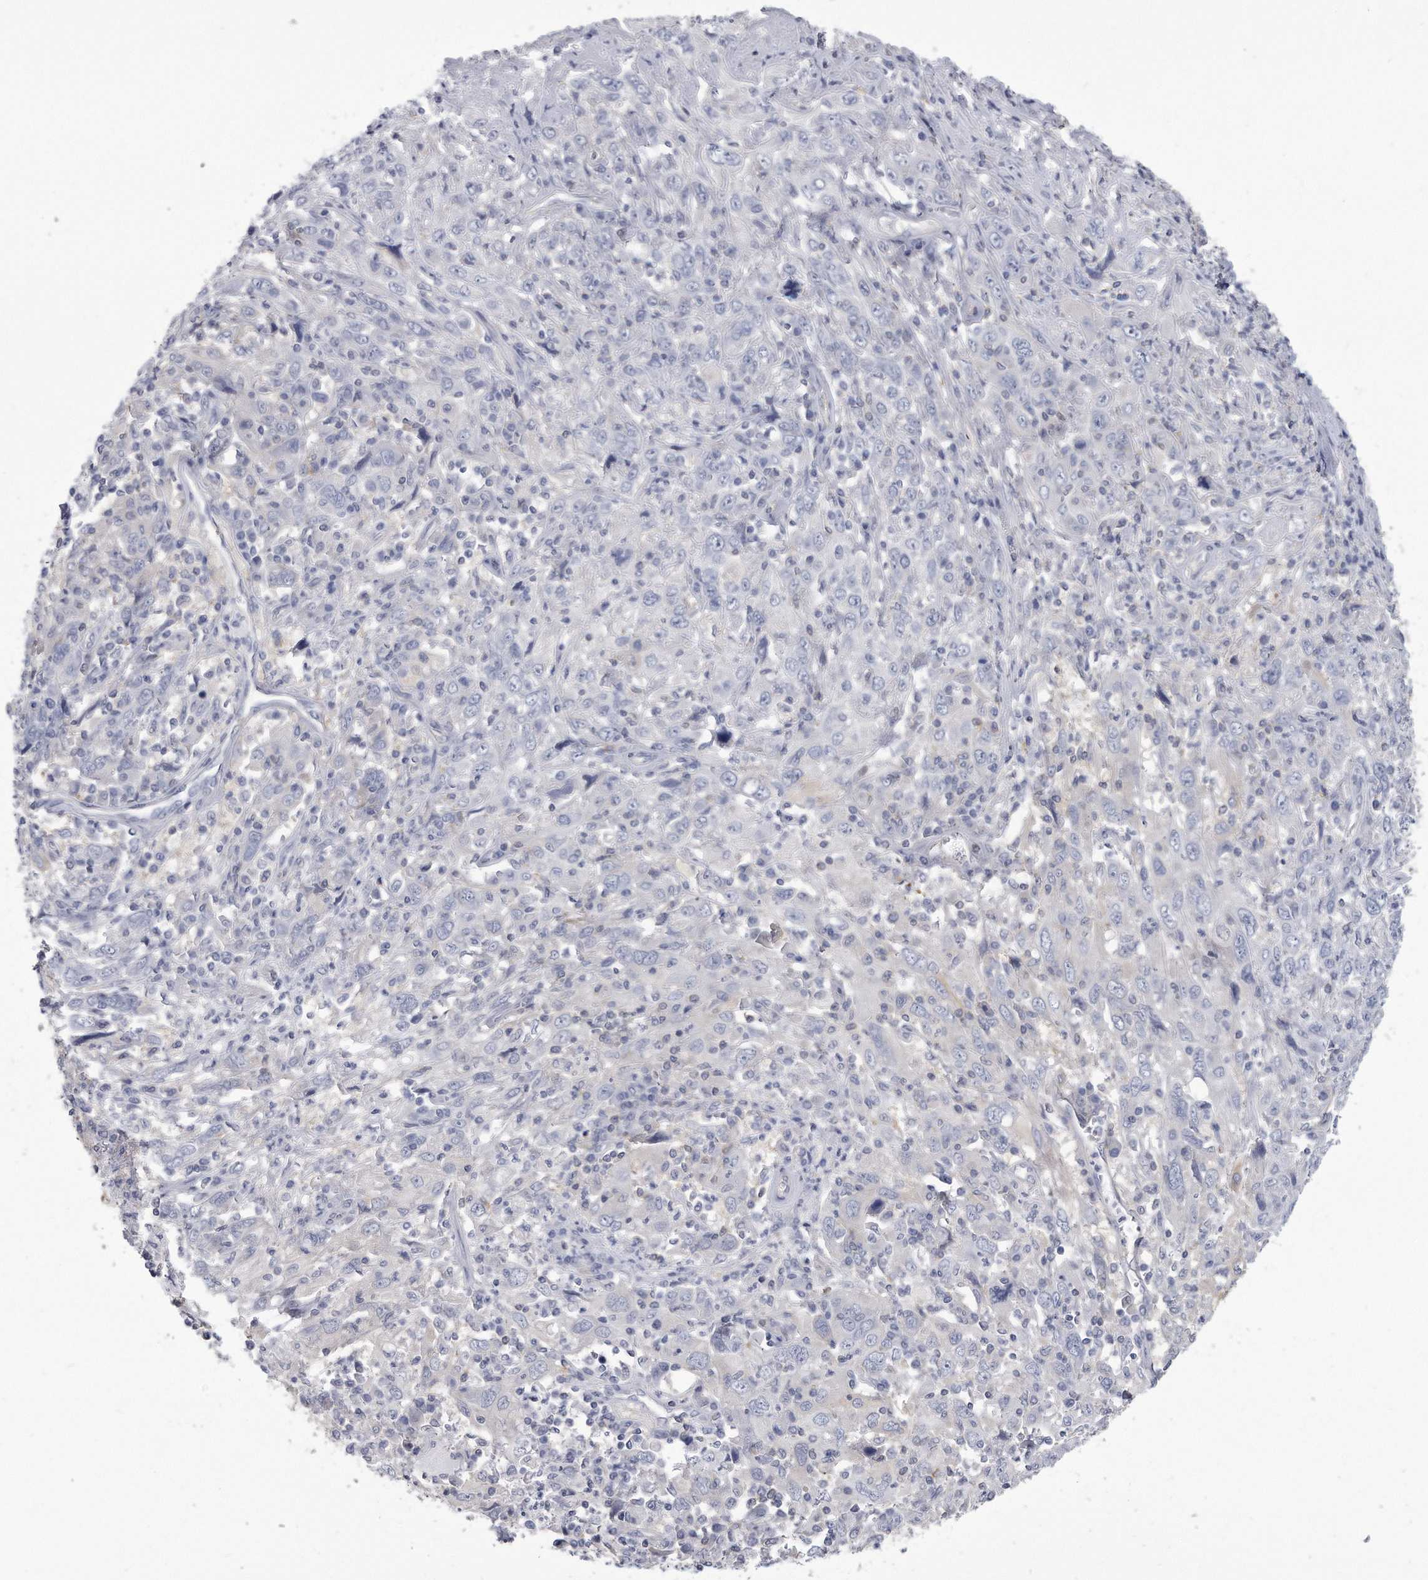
{"staining": {"intensity": "negative", "quantity": "none", "location": "none"}, "tissue": "cervical cancer", "cell_type": "Tumor cells", "image_type": "cancer", "snomed": [{"axis": "morphology", "description": "Squamous cell carcinoma, NOS"}, {"axis": "topography", "description": "Cervix"}], "caption": "Immunohistochemistry of squamous cell carcinoma (cervical) displays no staining in tumor cells. The staining was performed using DAB to visualize the protein expression in brown, while the nuclei were stained in blue with hematoxylin (Magnification: 20x).", "gene": "PYGB", "patient": {"sex": "female", "age": 46}}